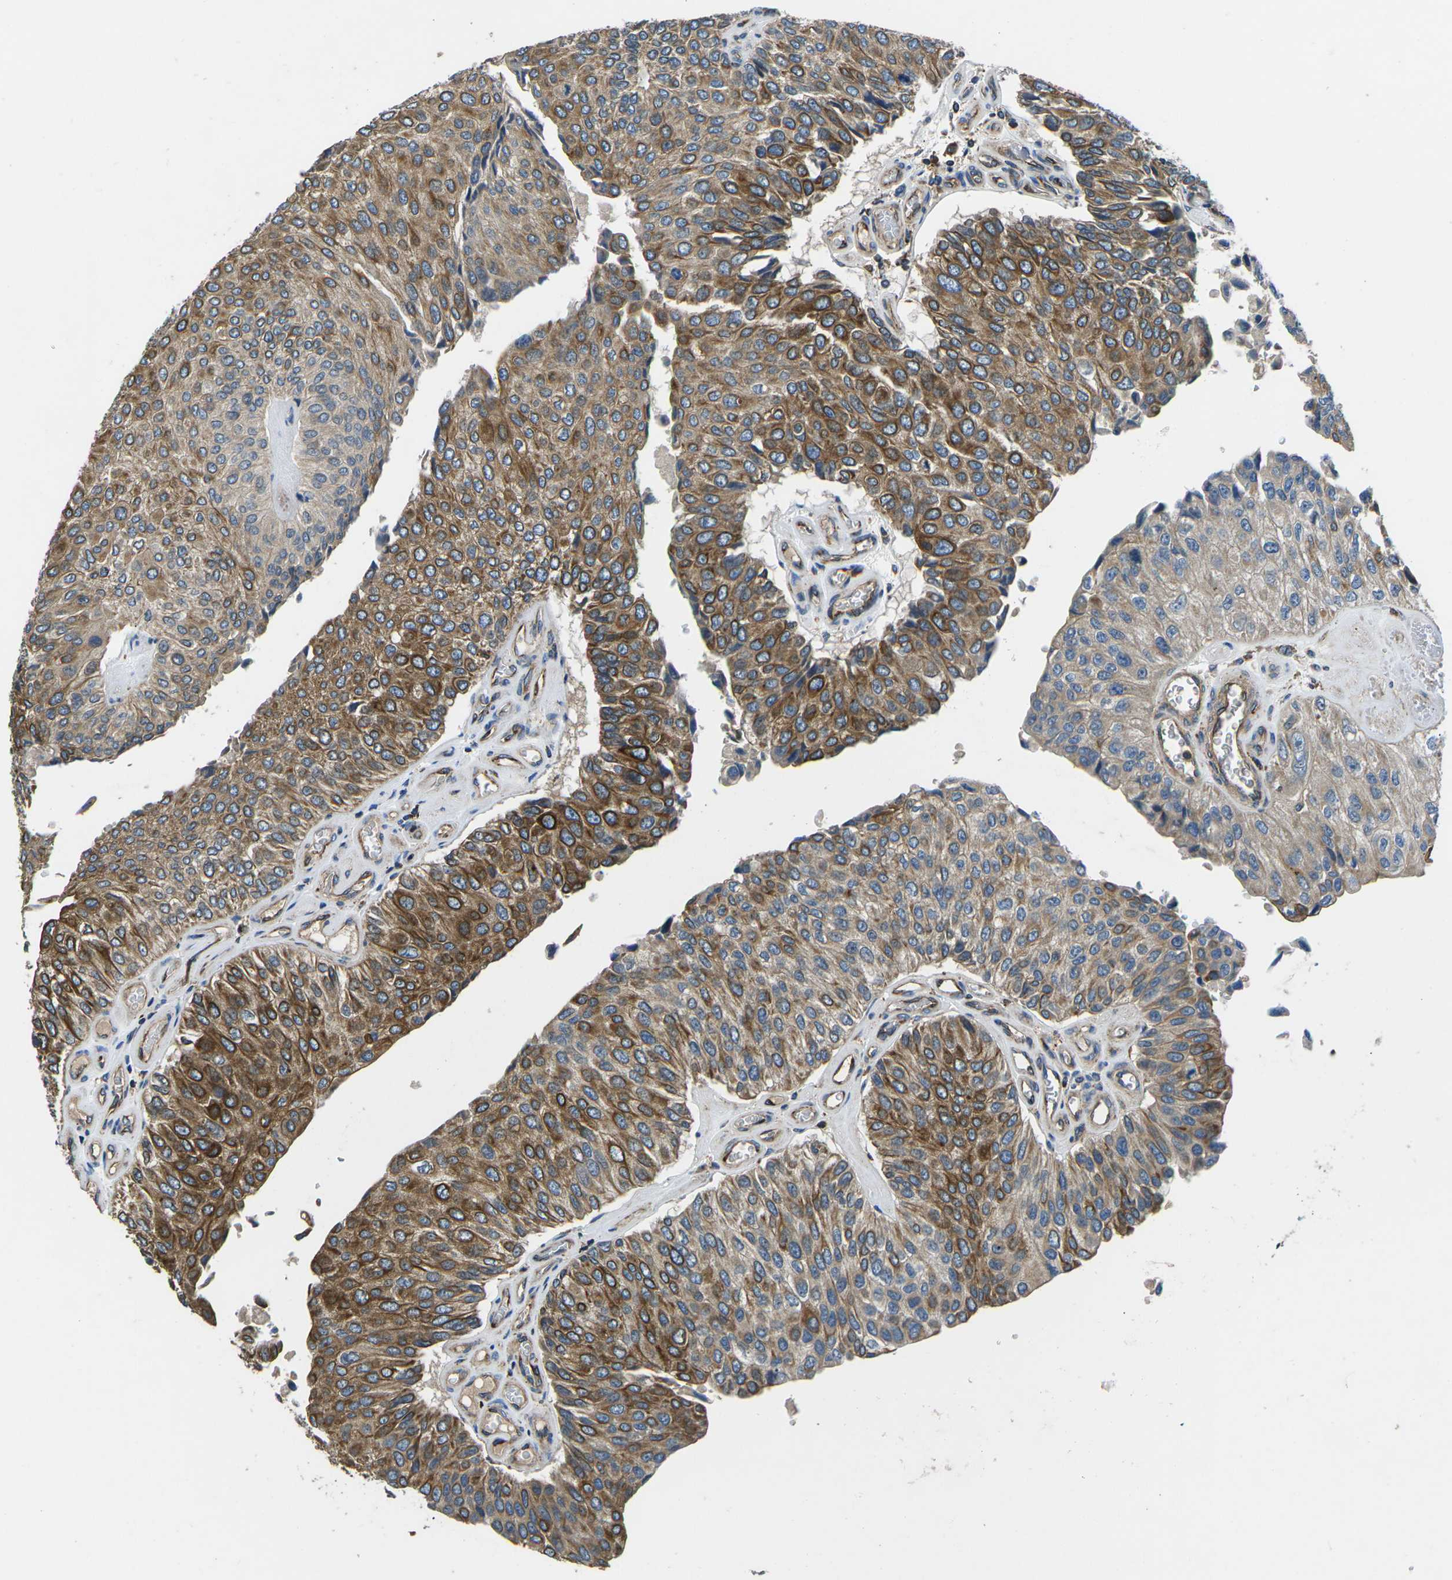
{"staining": {"intensity": "moderate", "quantity": "25%-75%", "location": "cytoplasmic/membranous"}, "tissue": "urothelial cancer", "cell_type": "Tumor cells", "image_type": "cancer", "snomed": [{"axis": "morphology", "description": "Urothelial carcinoma, High grade"}, {"axis": "topography", "description": "Kidney"}, {"axis": "topography", "description": "Urinary bladder"}], "caption": "Protein expression analysis of urothelial cancer shows moderate cytoplasmic/membranous positivity in about 25%-75% of tumor cells.", "gene": "KCNJ15", "patient": {"sex": "male", "age": 77}}